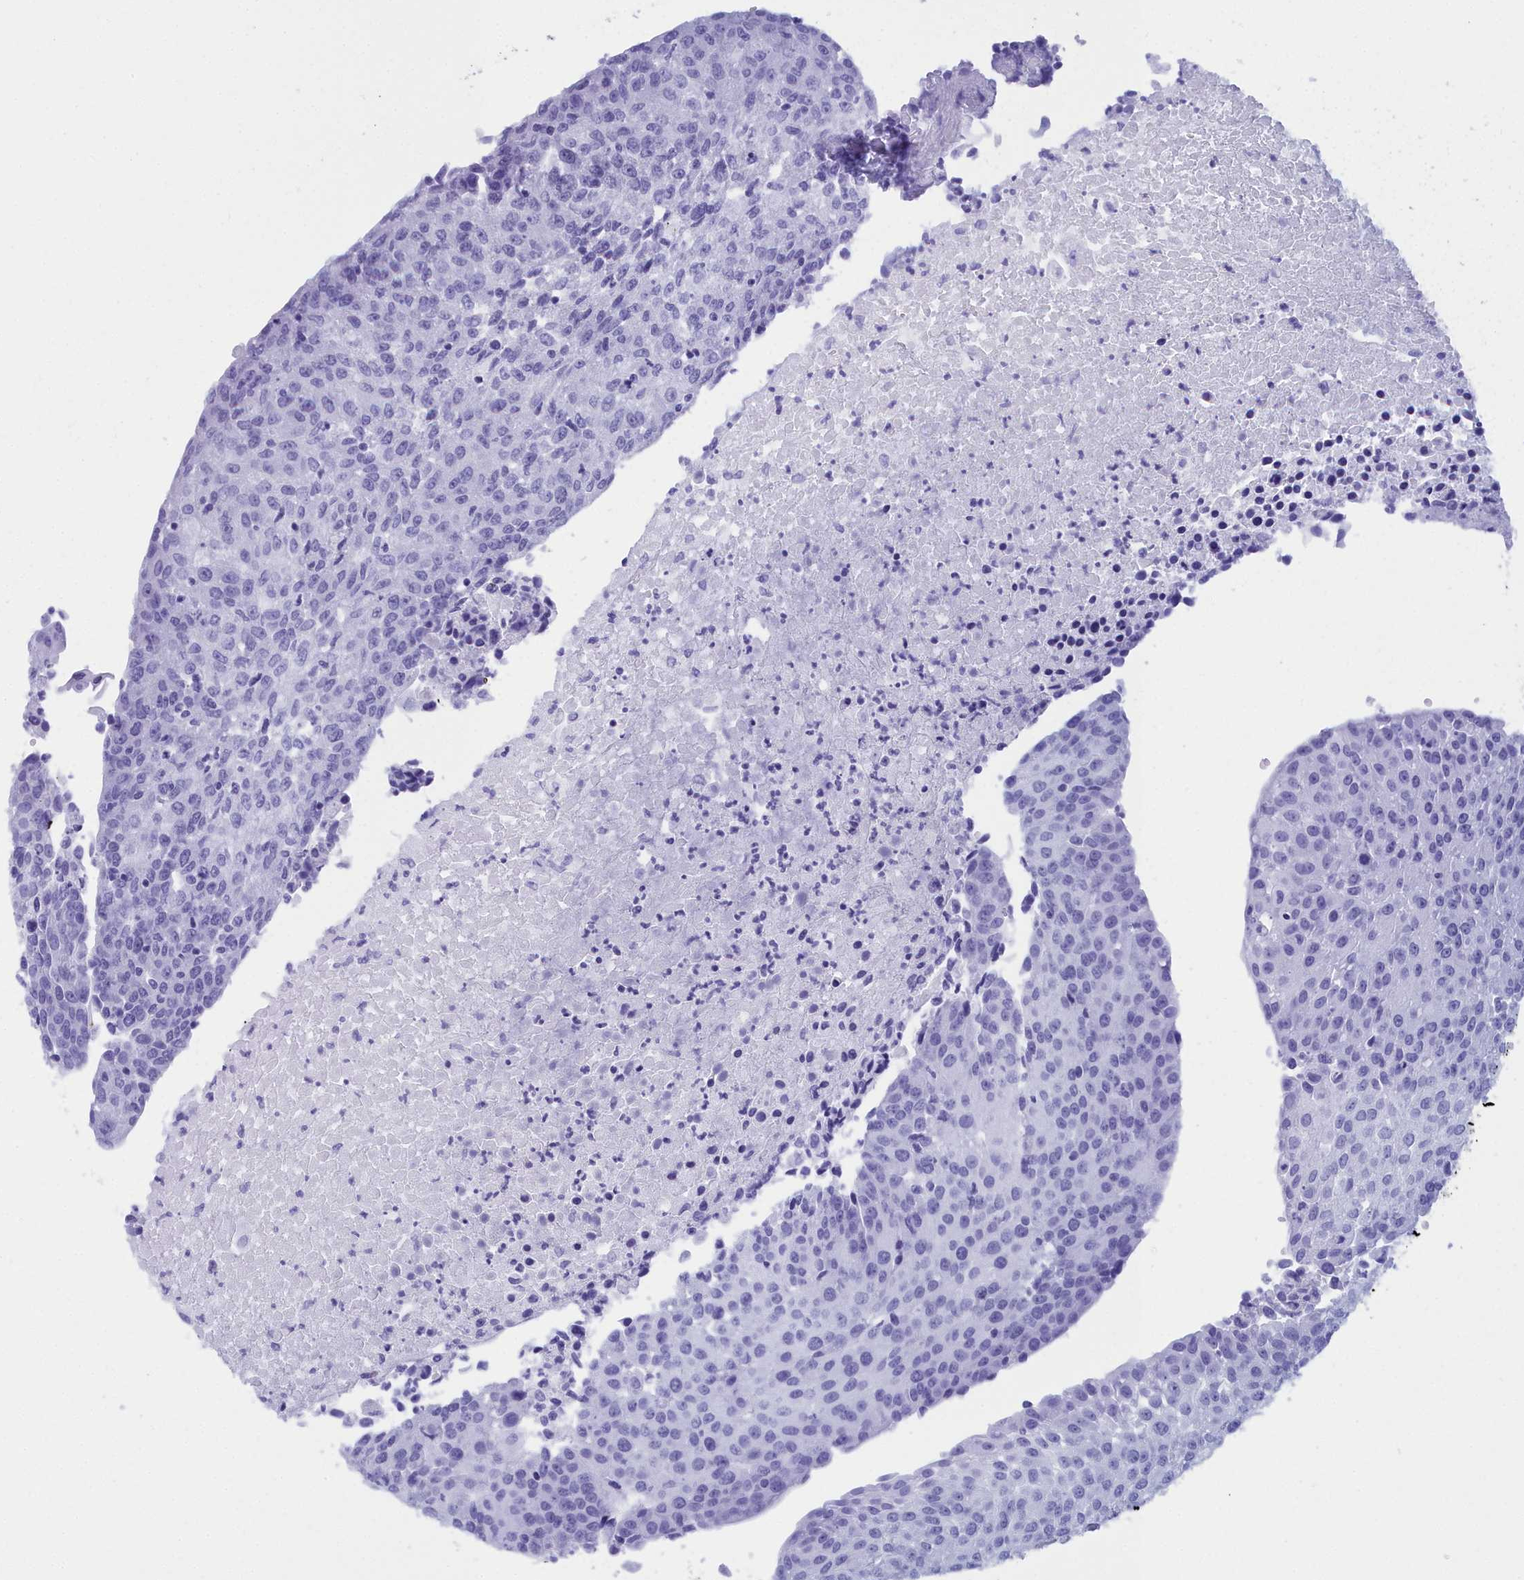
{"staining": {"intensity": "negative", "quantity": "none", "location": "none"}, "tissue": "urothelial cancer", "cell_type": "Tumor cells", "image_type": "cancer", "snomed": [{"axis": "morphology", "description": "Urothelial carcinoma, High grade"}, {"axis": "topography", "description": "Urinary bladder"}], "caption": "DAB (3,3'-diaminobenzidine) immunohistochemical staining of human urothelial cancer demonstrates no significant positivity in tumor cells. (DAB (3,3'-diaminobenzidine) immunohistochemistry, high magnification).", "gene": "CCDC97", "patient": {"sex": "female", "age": 85}}